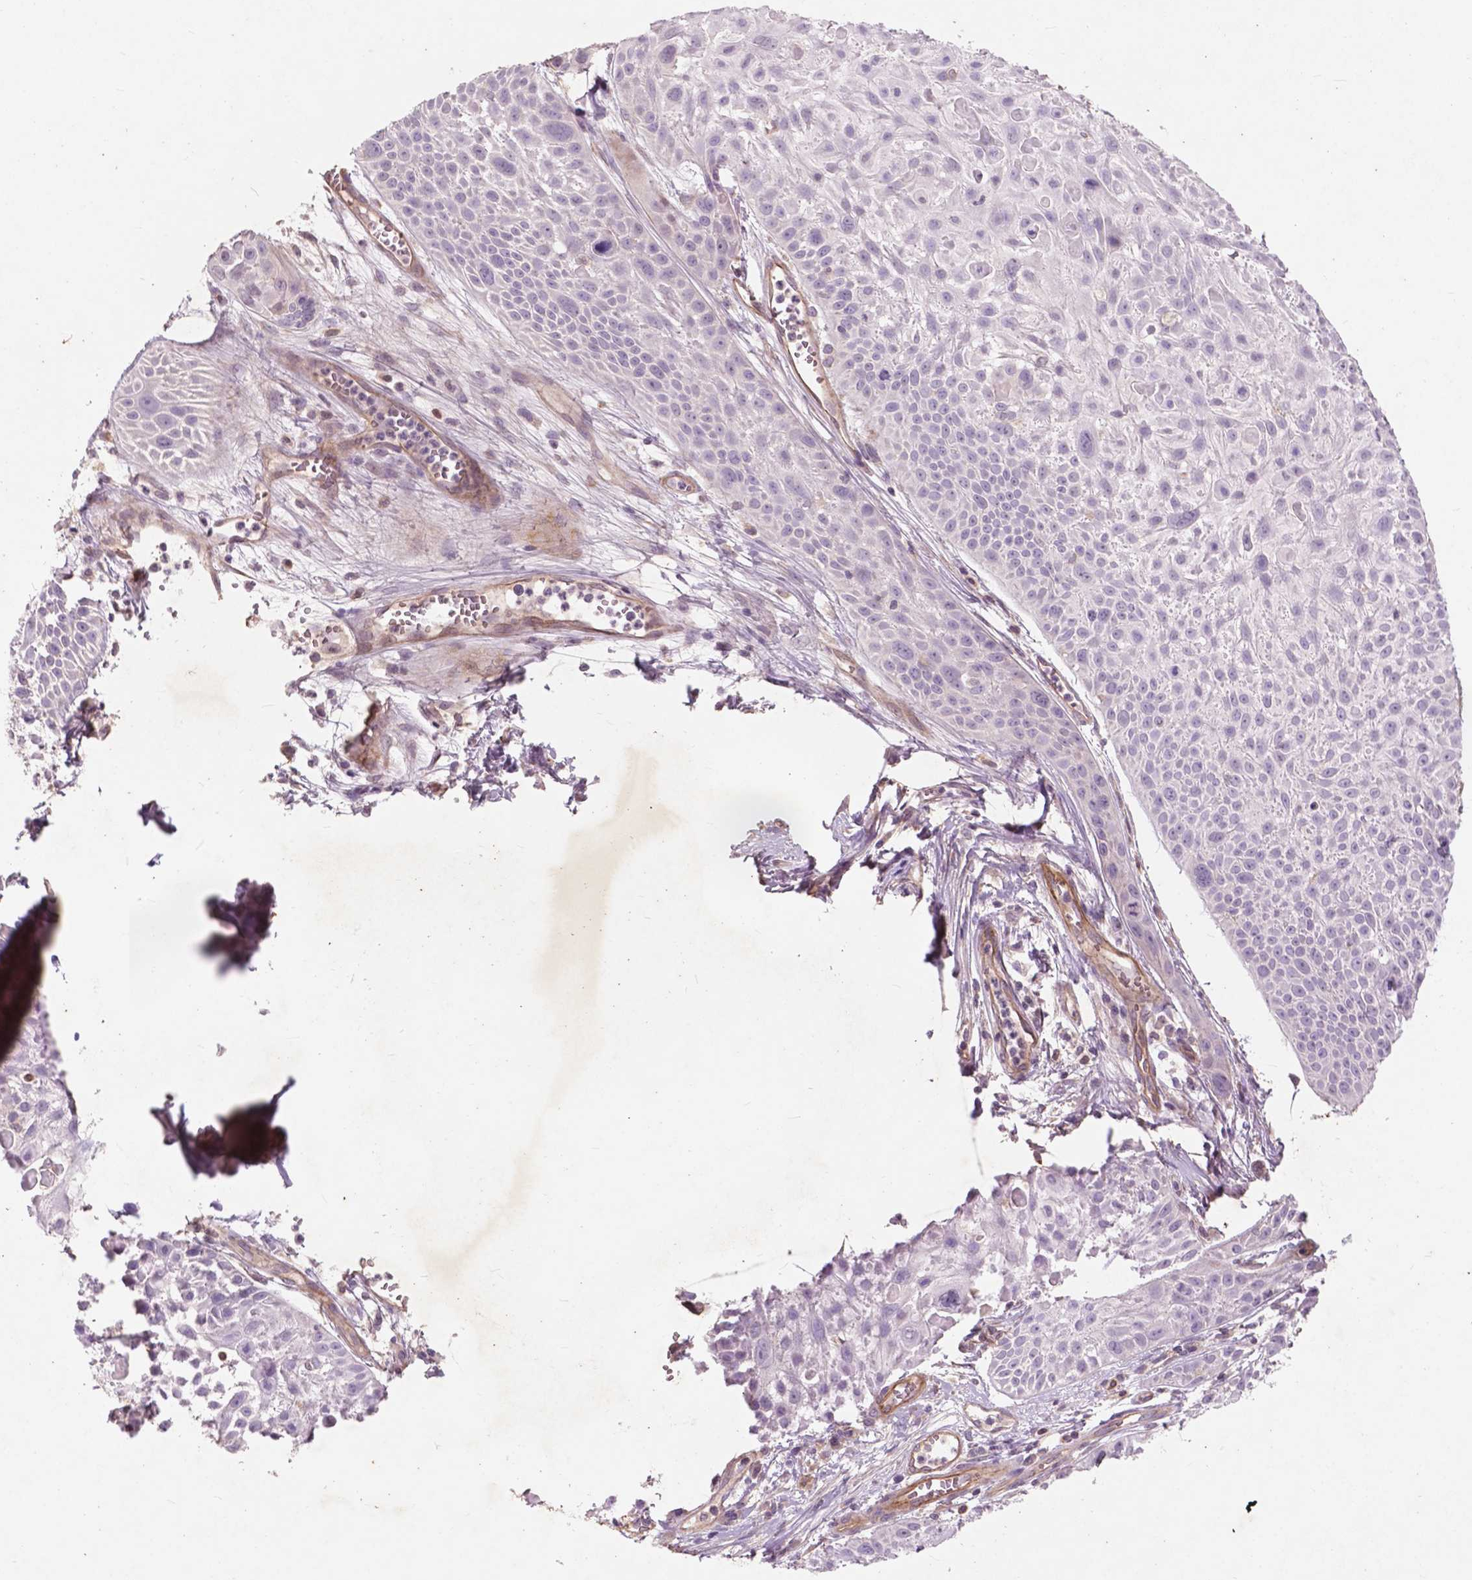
{"staining": {"intensity": "negative", "quantity": "none", "location": "none"}, "tissue": "skin cancer", "cell_type": "Tumor cells", "image_type": "cancer", "snomed": [{"axis": "morphology", "description": "Squamous cell carcinoma, NOS"}, {"axis": "topography", "description": "Skin"}, {"axis": "topography", "description": "Anal"}], "caption": "A high-resolution image shows IHC staining of skin cancer (squamous cell carcinoma), which displays no significant positivity in tumor cells.", "gene": "RFPL4B", "patient": {"sex": "female", "age": 75}}